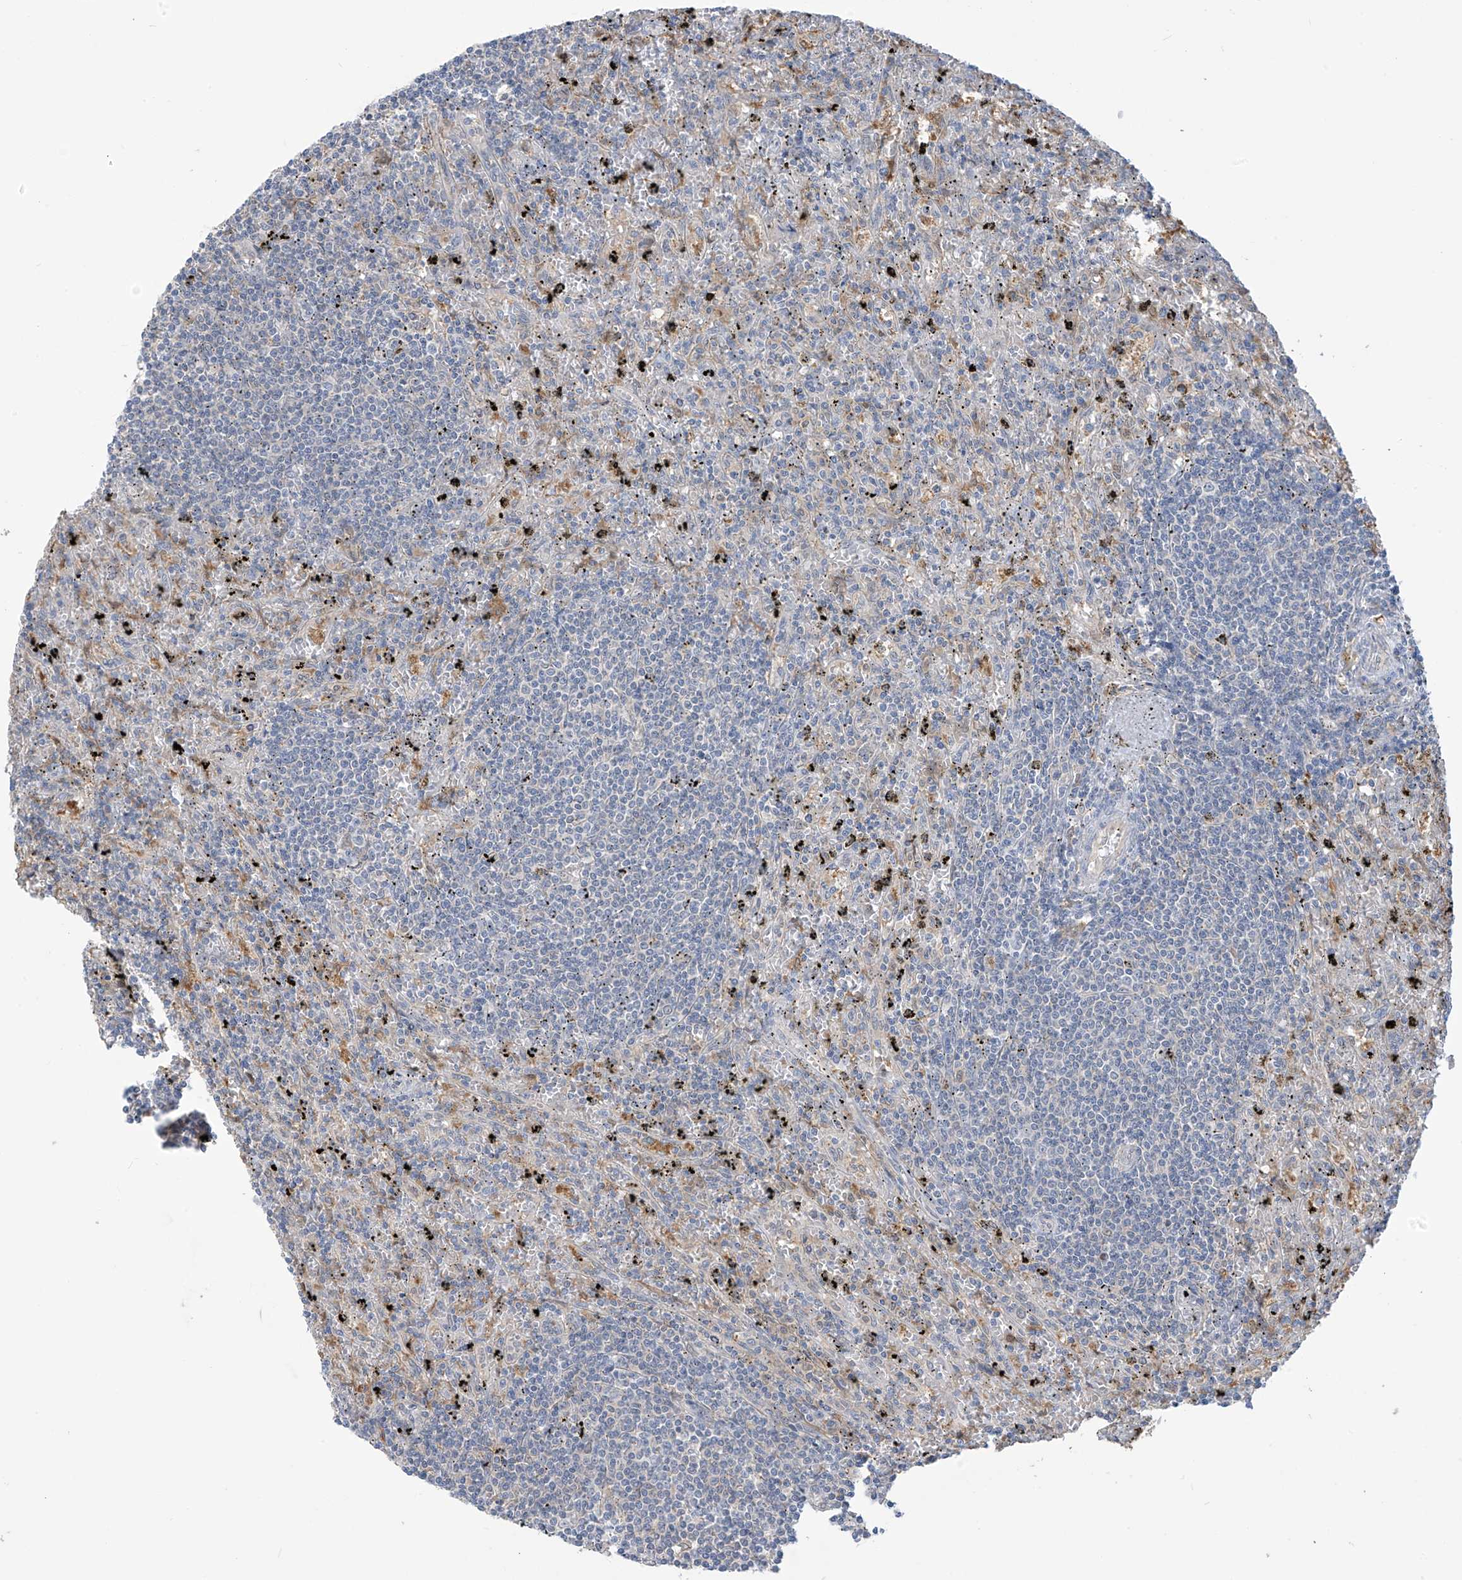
{"staining": {"intensity": "negative", "quantity": "none", "location": "none"}, "tissue": "lymphoma", "cell_type": "Tumor cells", "image_type": "cancer", "snomed": [{"axis": "morphology", "description": "Malignant lymphoma, non-Hodgkin's type, Low grade"}, {"axis": "topography", "description": "Spleen"}], "caption": "There is no significant positivity in tumor cells of low-grade malignant lymphoma, non-Hodgkin's type. The staining is performed using DAB brown chromogen with nuclei counter-stained in using hematoxylin.", "gene": "IDH1", "patient": {"sex": "male", "age": 76}}